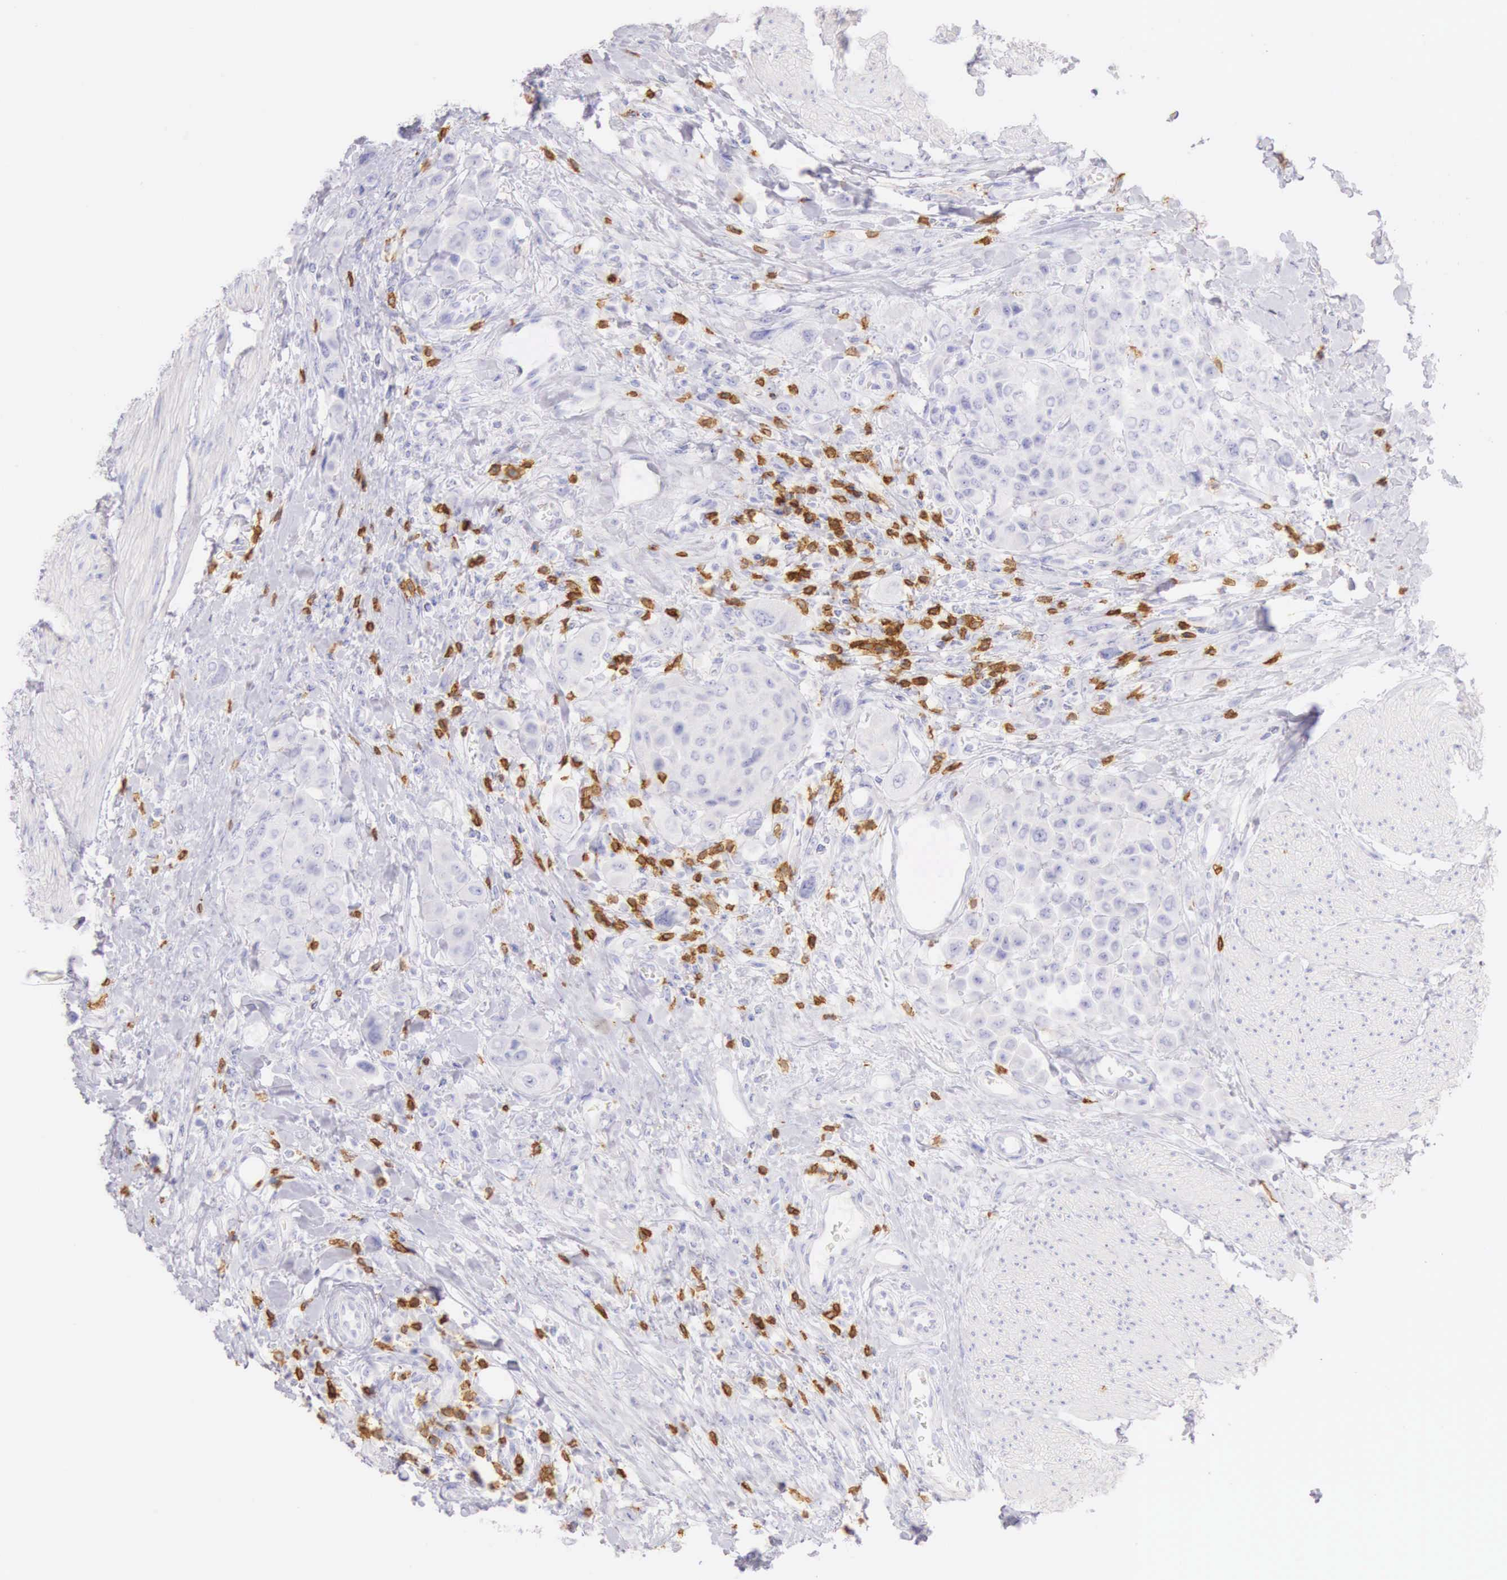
{"staining": {"intensity": "negative", "quantity": "none", "location": "none"}, "tissue": "urothelial cancer", "cell_type": "Tumor cells", "image_type": "cancer", "snomed": [{"axis": "morphology", "description": "Urothelial carcinoma, High grade"}, {"axis": "topography", "description": "Urinary bladder"}], "caption": "Urothelial cancer was stained to show a protein in brown. There is no significant positivity in tumor cells.", "gene": "CD3E", "patient": {"sex": "male", "age": 50}}